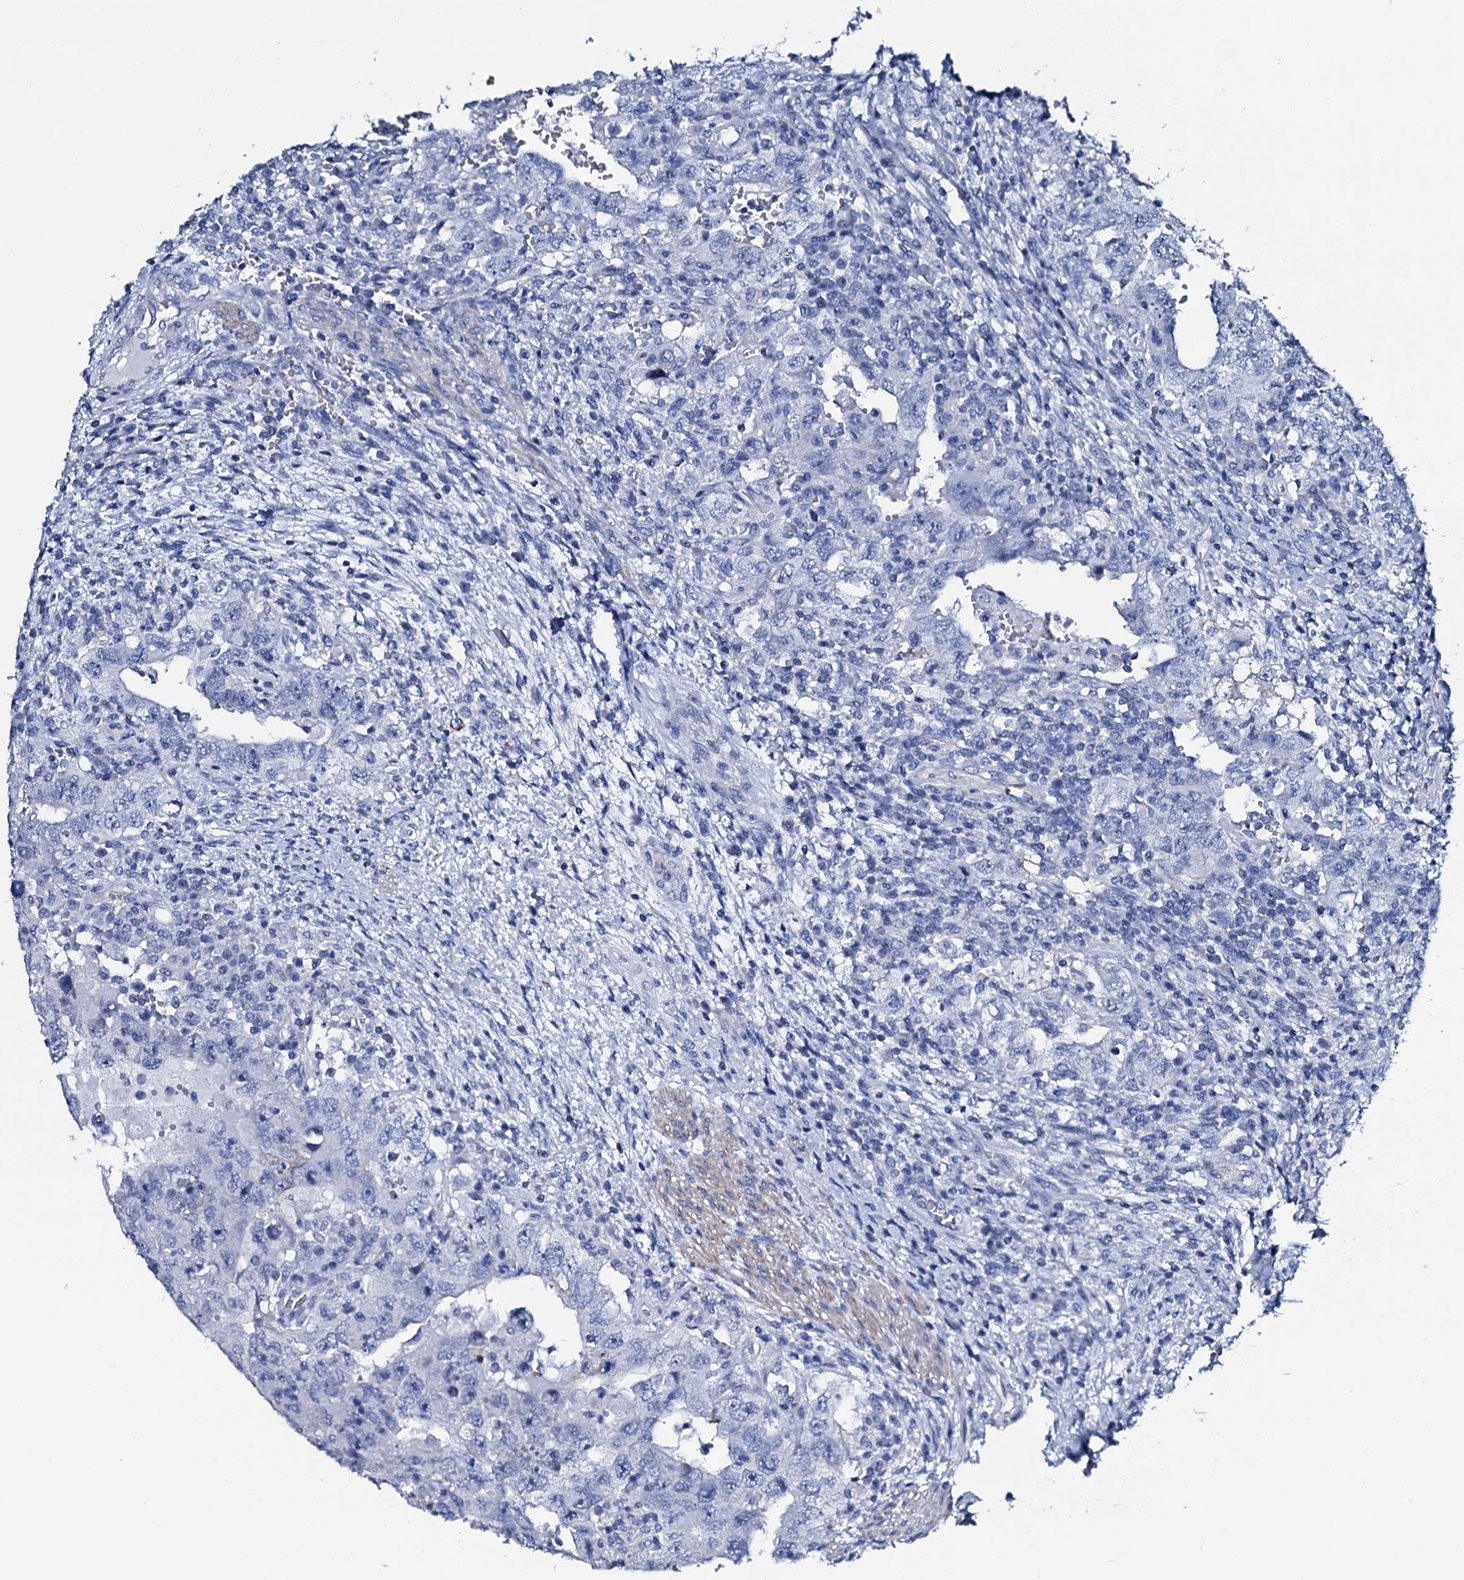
{"staining": {"intensity": "negative", "quantity": "none", "location": "none"}, "tissue": "testis cancer", "cell_type": "Tumor cells", "image_type": "cancer", "snomed": [{"axis": "morphology", "description": "Carcinoma, Embryonal, NOS"}, {"axis": "topography", "description": "Testis"}], "caption": "IHC micrograph of neoplastic tissue: human testis cancer (embryonal carcinoma) stained with DAB displays no significant protein expression in tumor cells. (DAB (3,3'-diaminobenzidine) IHC visualized using brightfield microscopy, high magnification).", "gene": "GYS2", "patient": {"sex": "male", "age": 26}}